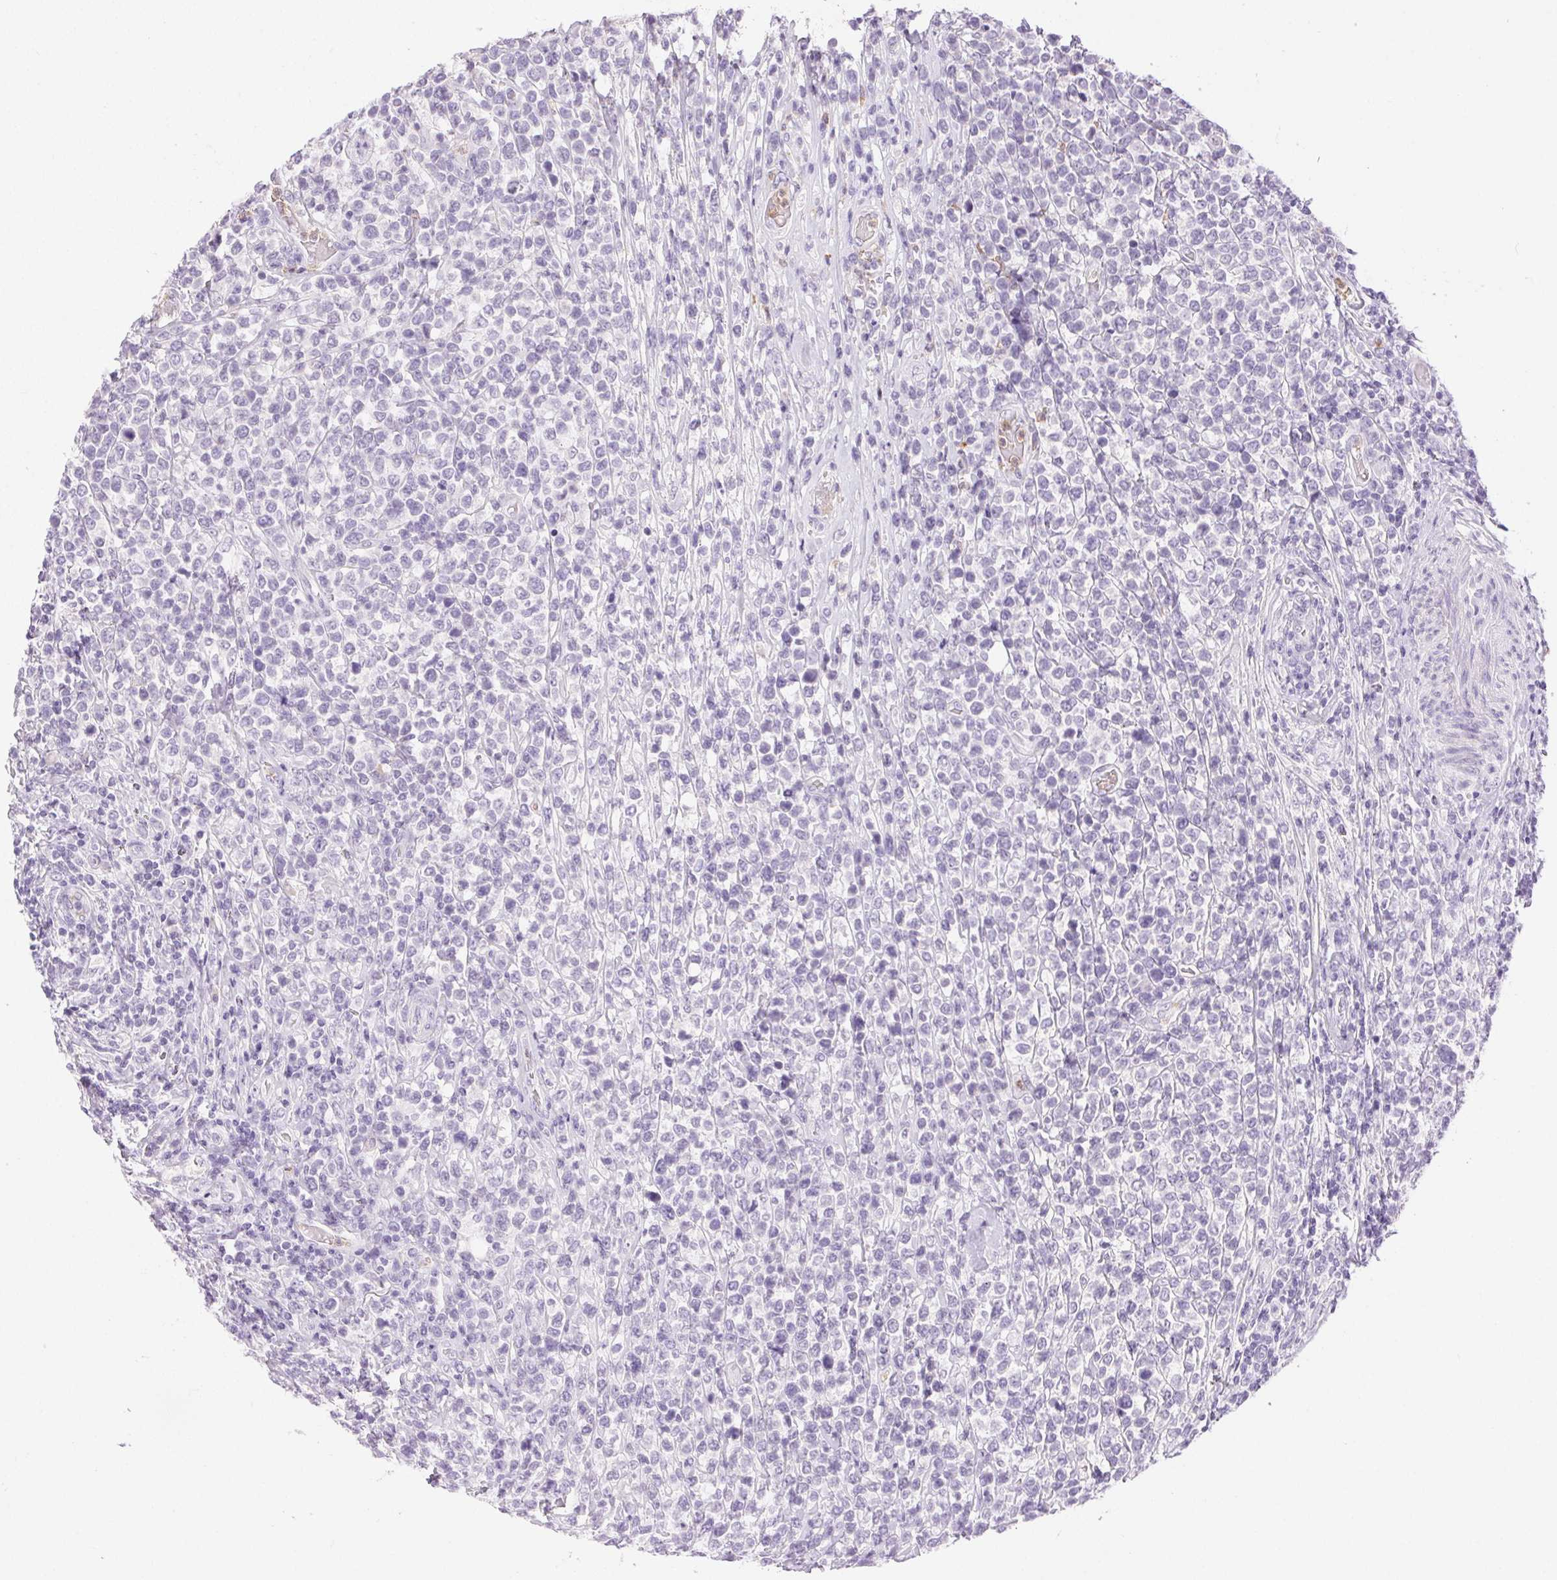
{"staining": {"intensity": "negative", "quantity": "none", "location": "none"}, "tissue": "lymphoma", "cell_type": "Tumor cells", "image_type": "cancer", "snomed": [{"axis": "morphology", "description": "Malignant lymphoma, non-Hodgkin's type, High grade"}, {"axis": "topography", "description": "Soft tissue"}], "caption": "IHC micrograph of high-grade malignant lymphoma, non-Hodgkin's type stained for a protein (brown), which reveals no expression in tumor cells.", "gene": "EMX2", "patient": {"sex": "female", "age": 56}}